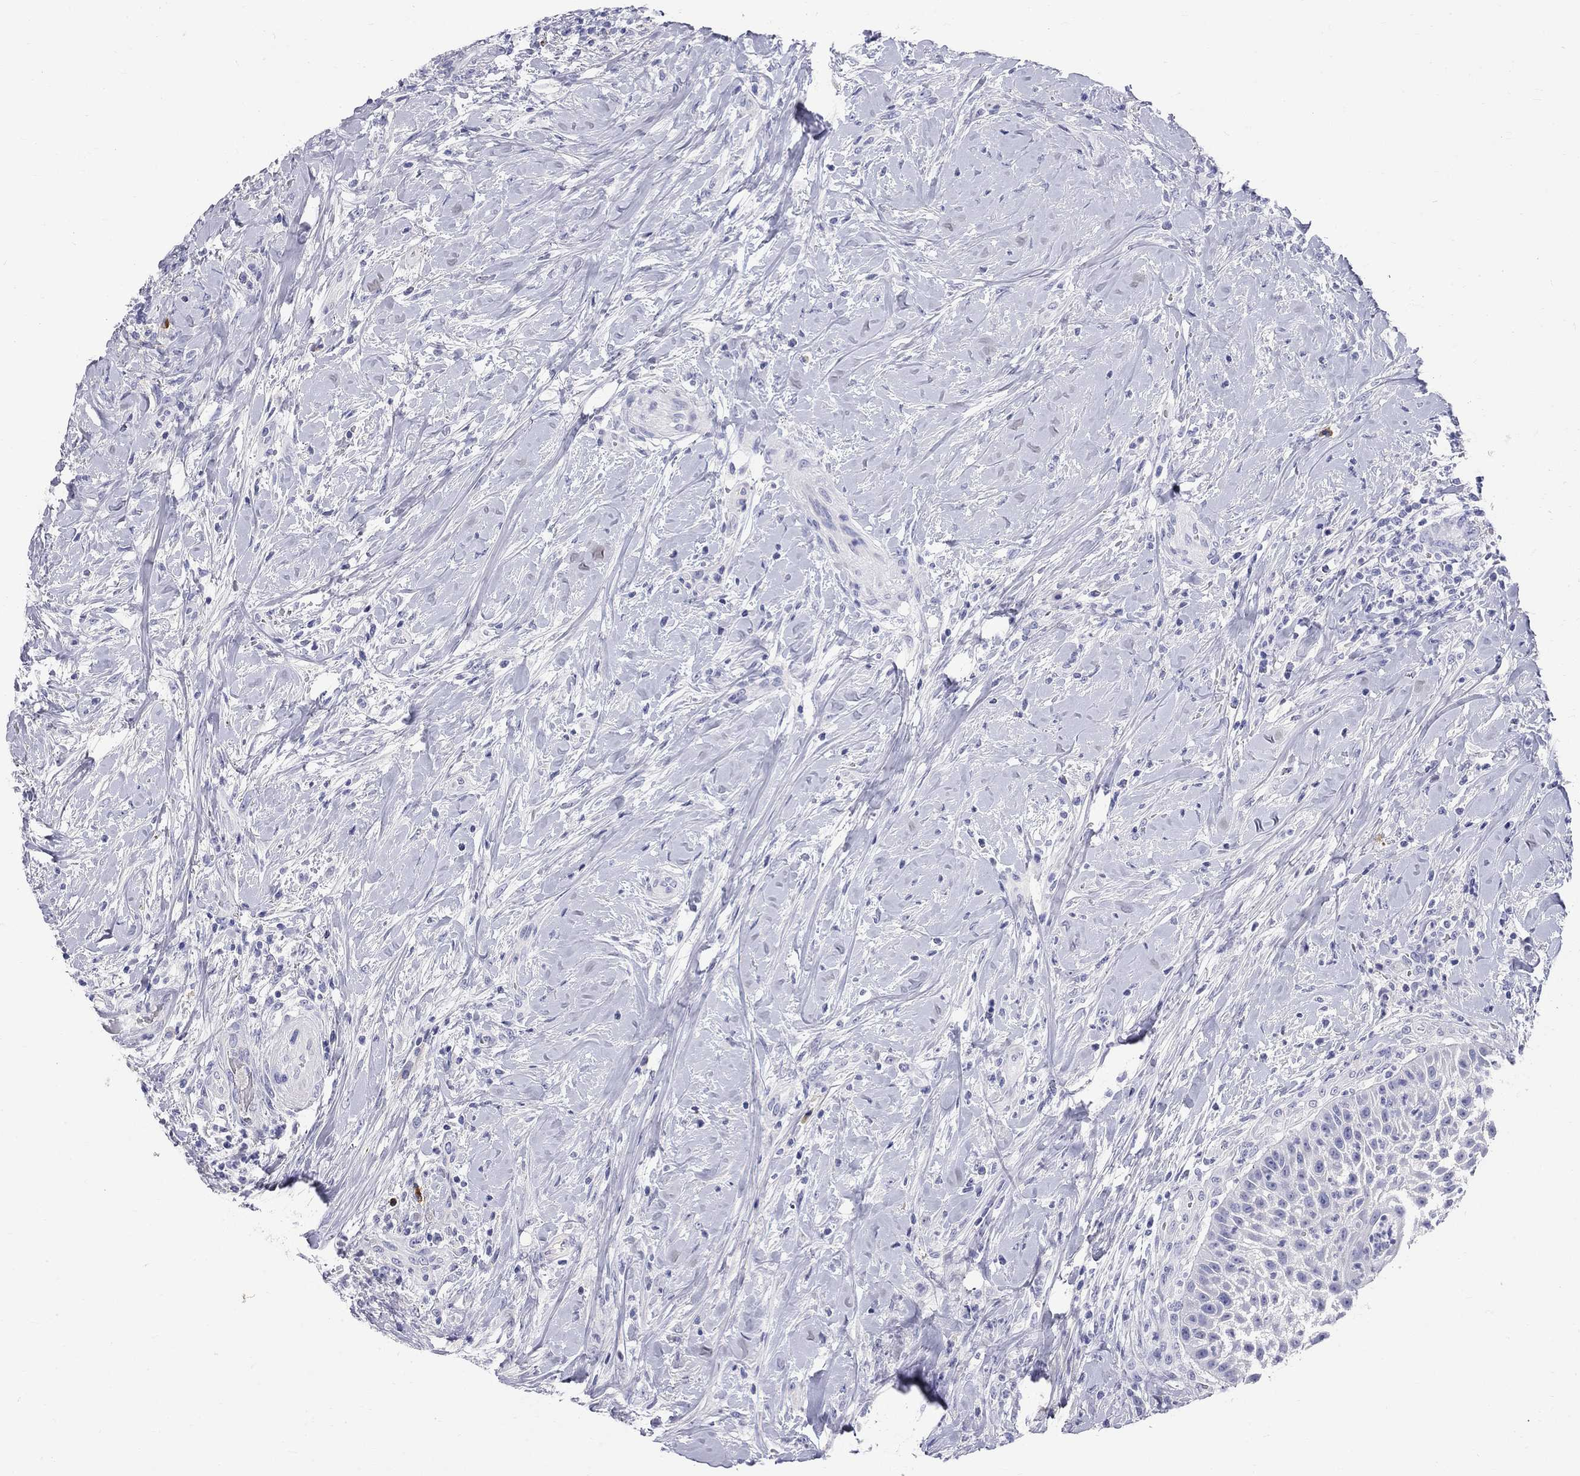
{"staining": {"intensity": "negative", "quantity": "none", "location": "none"}, "tissue": "head and neck cancer", "cell_type": "Tumor cells", "image_type": "cancer", "snomed": [{"axis": "morphology", "description": "Squamous cell carcinoma, NOS"}, {"axis": "topography", "description": "Head-Neck"}], "caption": "This is an immunohistochemistry photomicrograph of head and neck cancer. There is no expression in tumor cells.", "gene": "PHOX2B", "patient": {"sex": "male", "age": 69}}